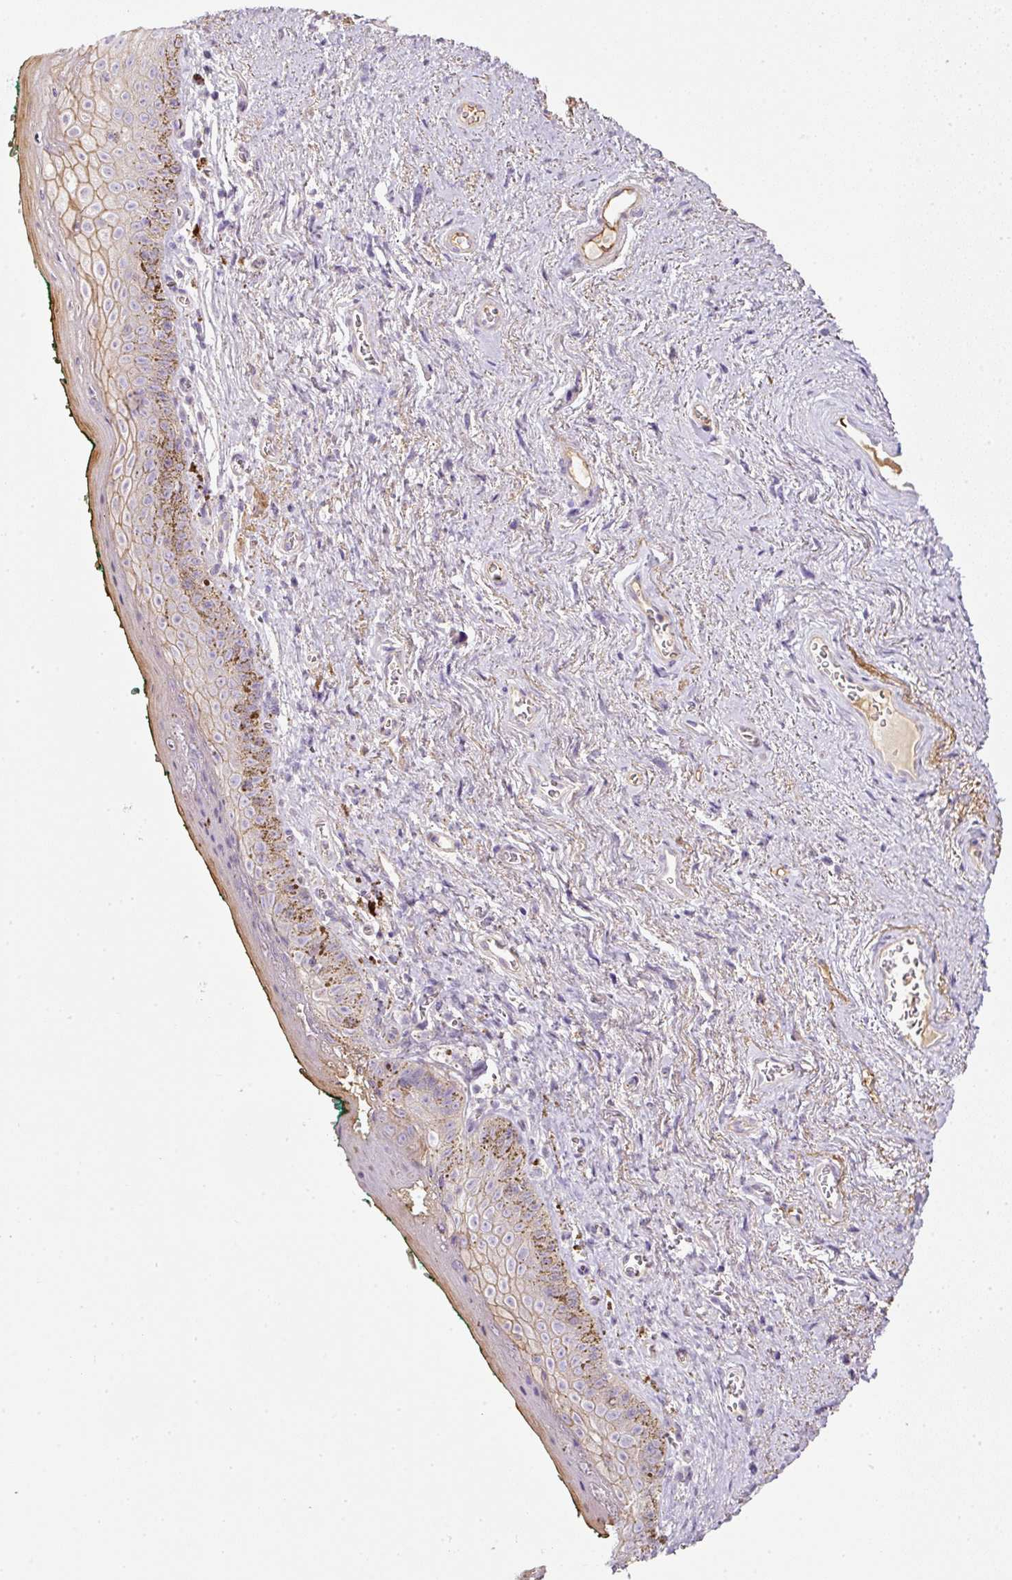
{"staining": {"intensity": "moderate", "quantity": "<25%", "location": "cytoplasmic/membranous"}, "tissue": "vagina", "cell_type": "Squamous epithelial cells", "image_type": "normal", "snomed": [{"axis": "morphology", "description": "Normal tissue, NOS"}, {"axis": "topography", "description": "Vulva"}, {"axis": "topography", "description": "Vagina"}, {"axis": "topography", "description": "Peripheral nerve tissue"}], "caption": "Protein expression analysis of benign human vagina reveals moderate cytoplasmic/membranous staining in about <25% of squamous epithelial cells.", "gene": "KPNA5", "patient": {"sex": "female", "age": 66}}